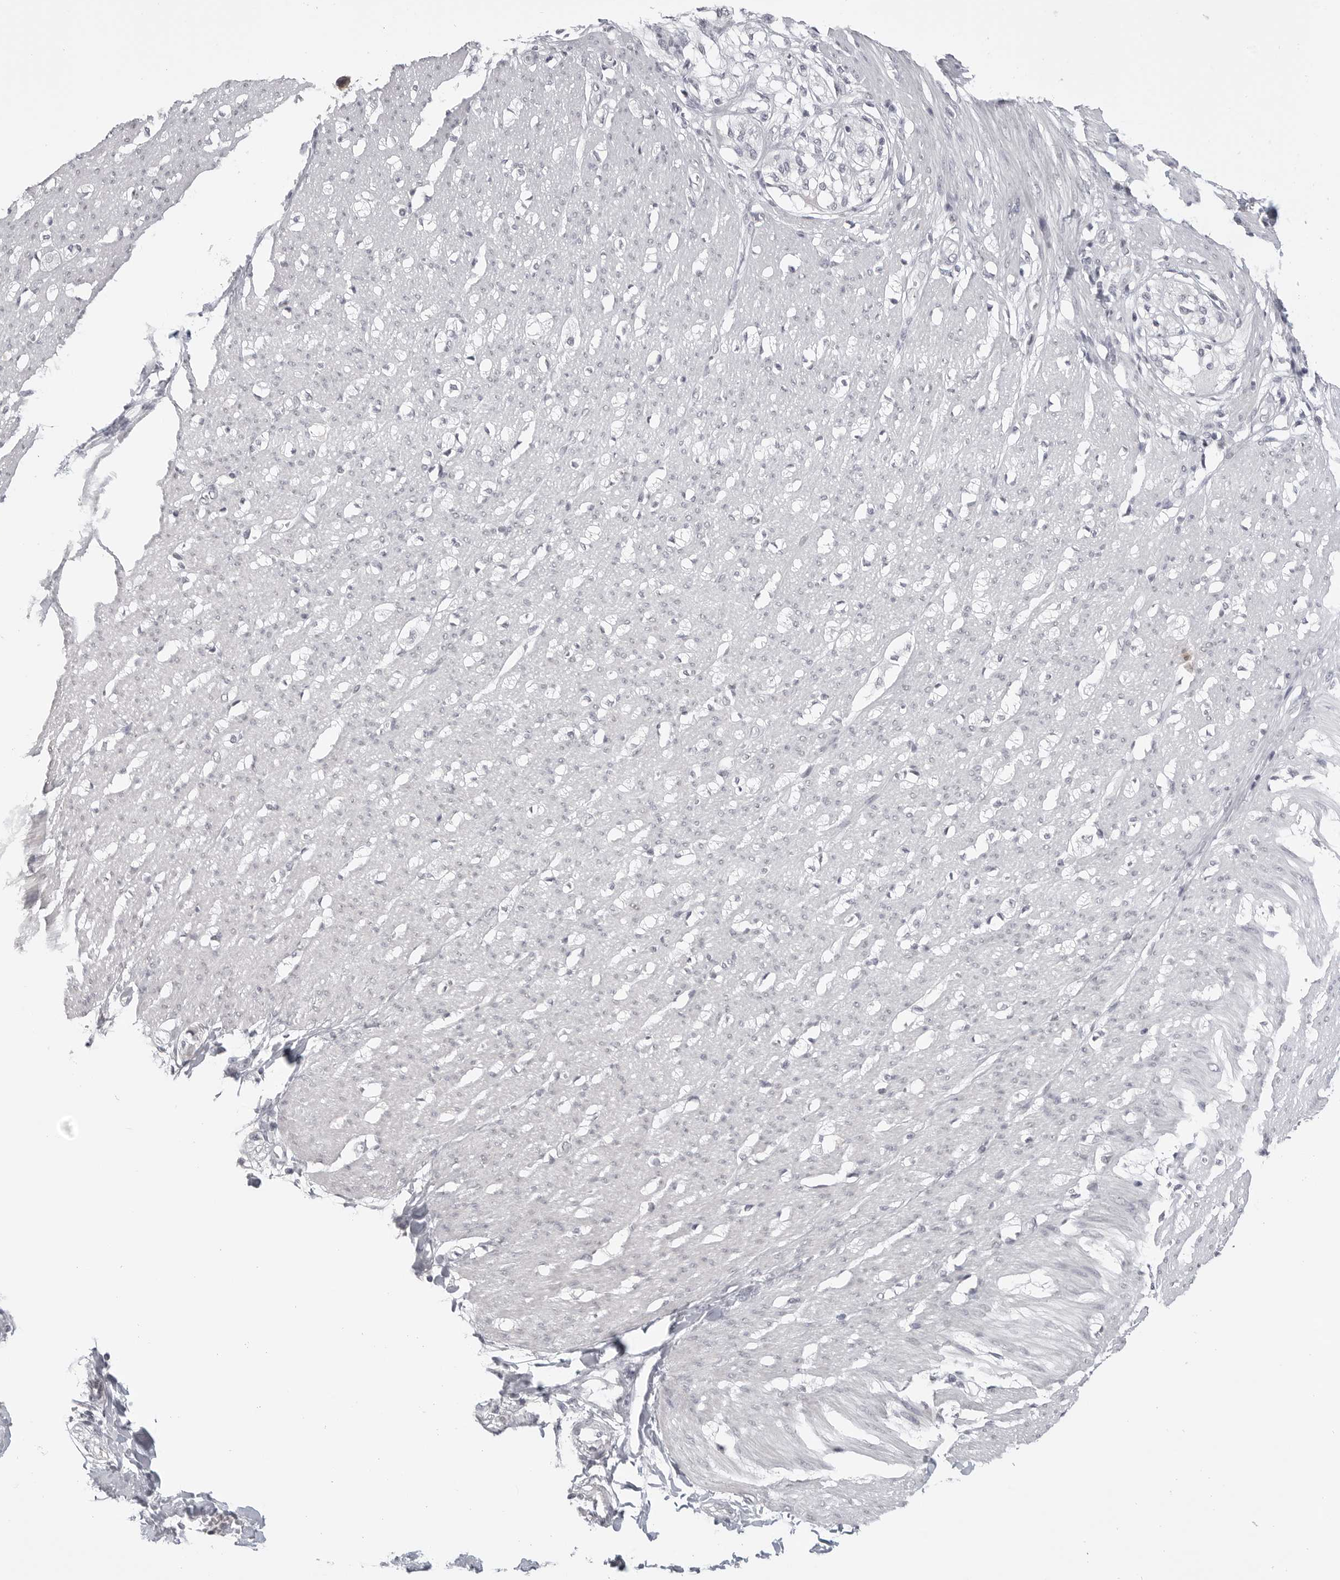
{"staining": {"intensity": "negative", "quantity": "none", "location": "none"}, "tissue": "smooth muscle", "cell_type": "Smooth muscle cells", "image_type": "normal", "snomed": [{"axis": "morphology", "description": "Normal tissue, NOS"}, {"axis": "morphology", "description": "Adenocarcinoma, NOS"}, {"axis": "topography", "description": "Colon"}, {"axis": "topography", "description": "Peripheral nerve tissue"}], "caption": "IHC histopathology image of unremarkable smooth muscle stained for a protein (brown), which demonstrates no staining in smooth muscle cells.", "gene": "PRSS1", "patient": {"sex": "male", "age": 14}}